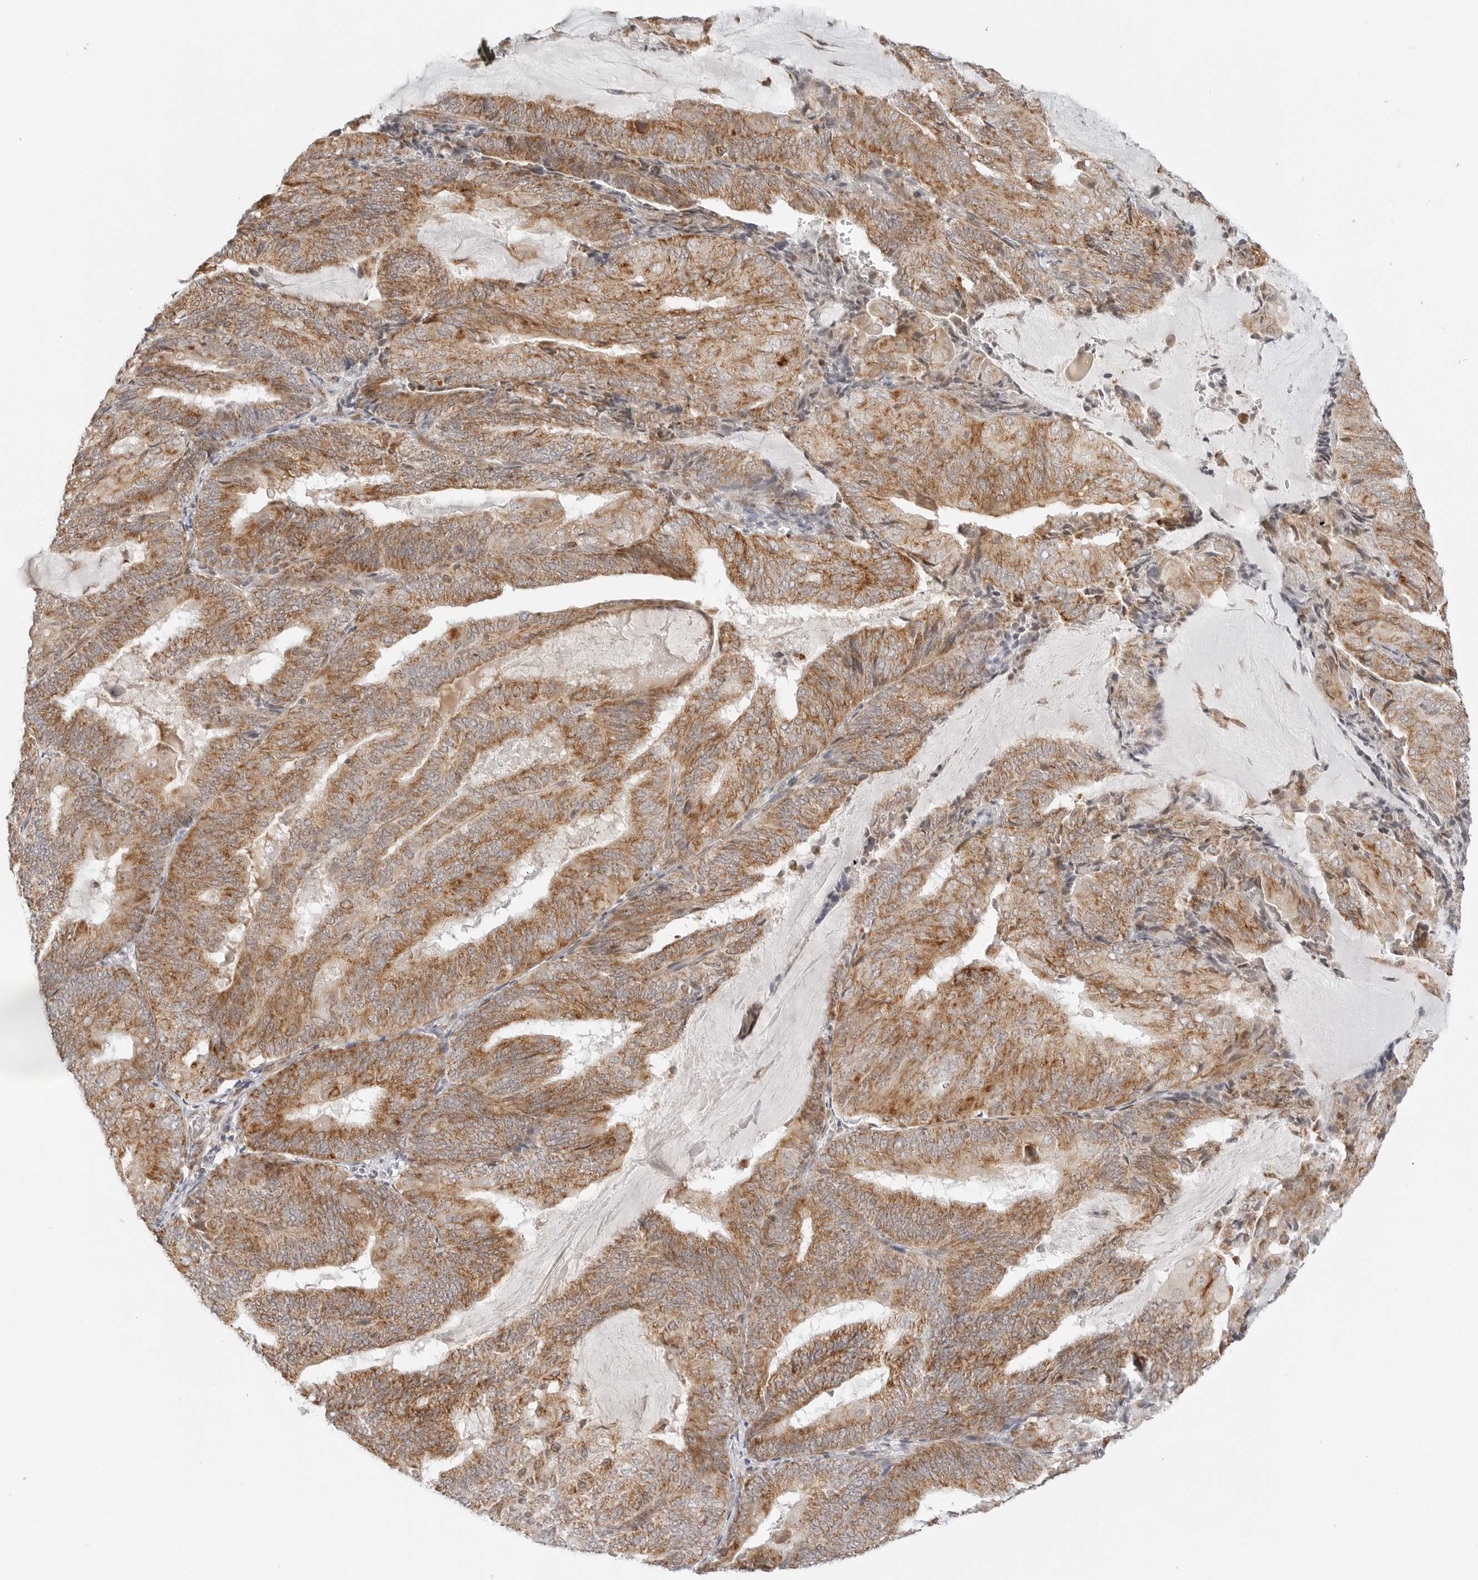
{"staining": {"intensity": "moderate", "quantity": ">75%", "location": "cytoplasmic/membranous"}, "tissue": "endometrial cancer", "cell_type": "Tumor cells", "image_type": "cancer", "snomed": [{"axis": "morphology", "description": "Adenocarcinoma, NOS"}, {"axis": "topography", "description": "Endometrium"}], "caption": "A medium amount of moderate cytoplasmic/membranous expression is present in approximately >75% of tumor cells in adenocarcinoma (endometrial) tissue. (Stains: DAB in brown, nuclei in blue, Microscopy: brightfield microscopy at high magnification).", "gene": "DYRK4", "patient": {"sex": "female", "age": 81}}